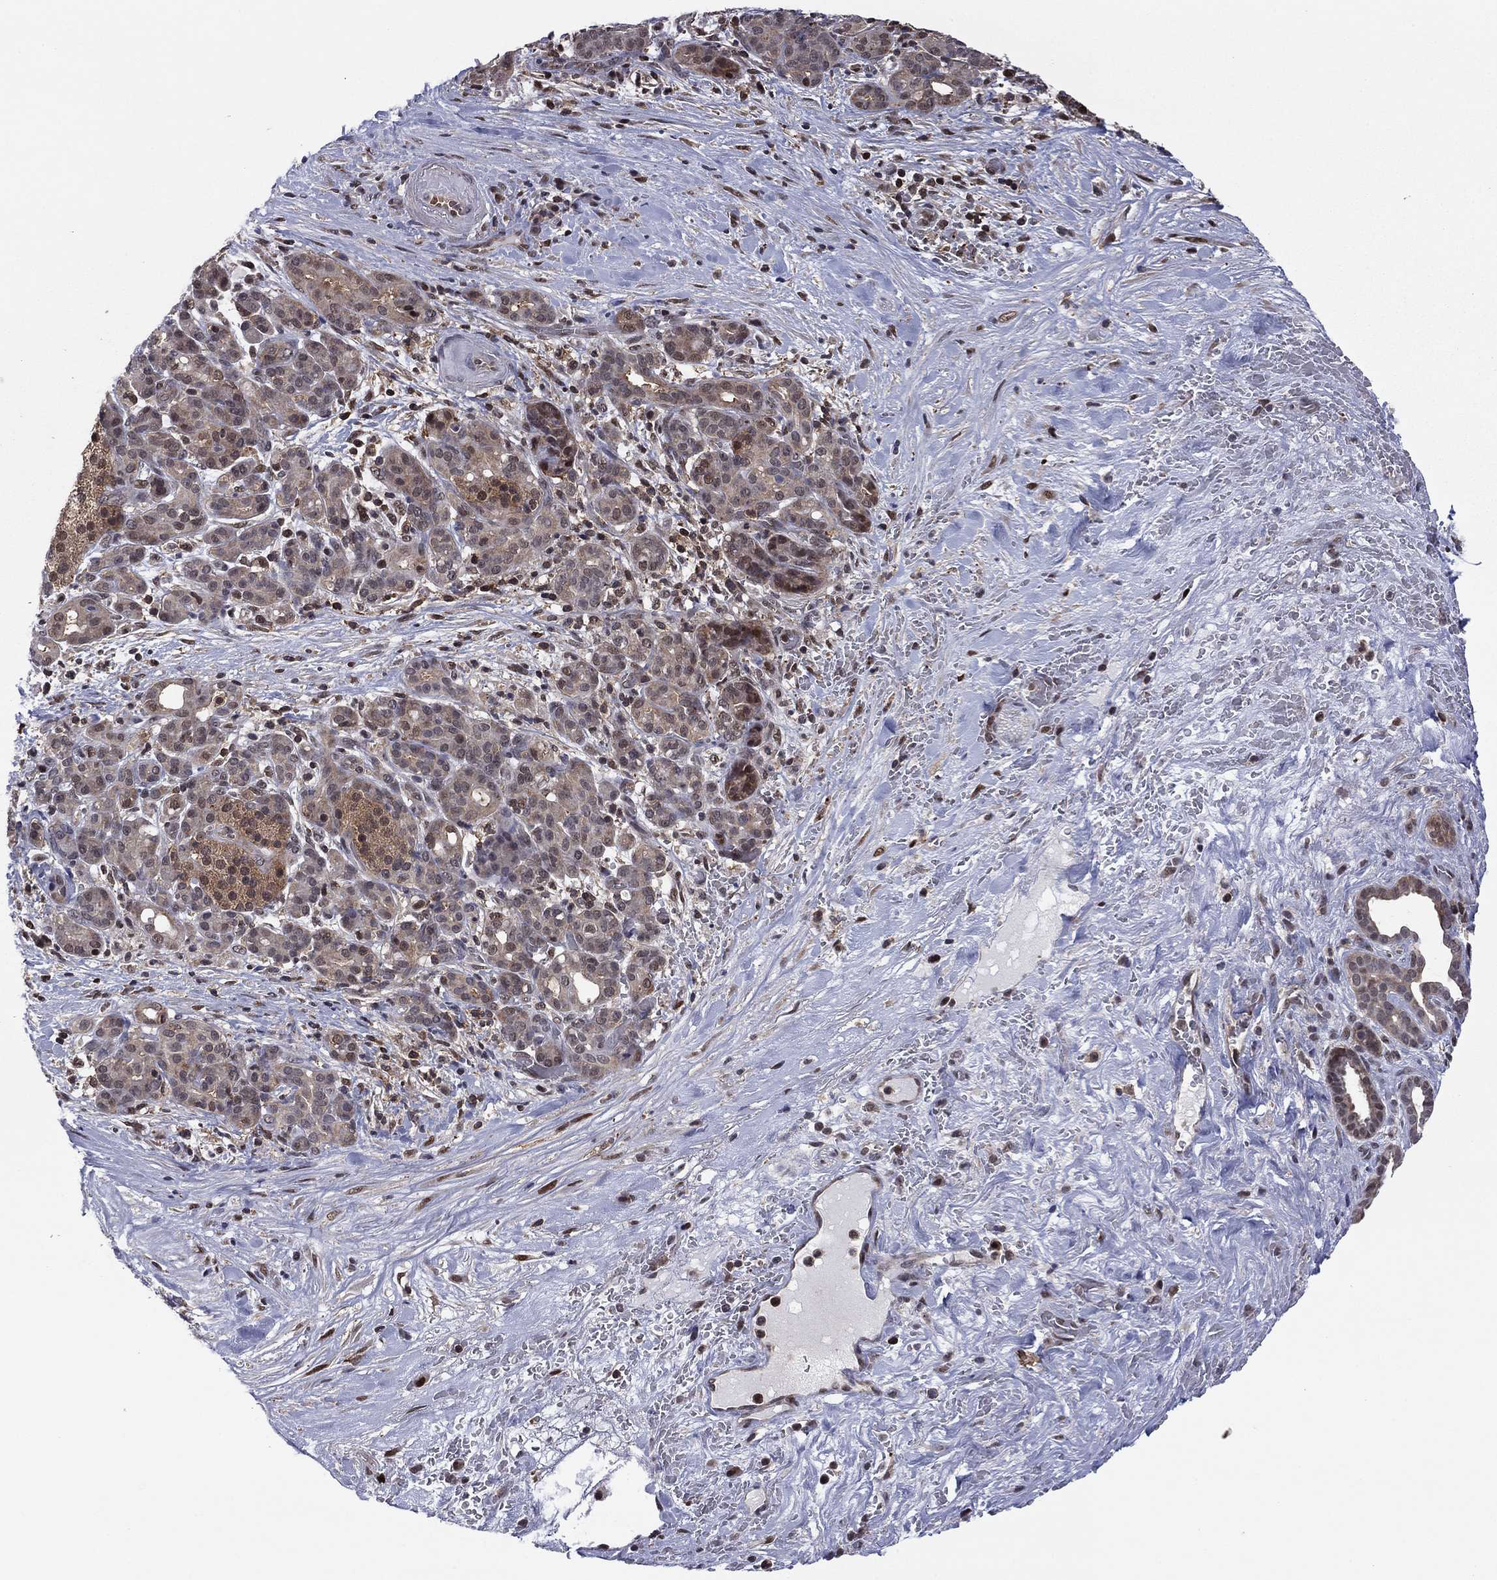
{"staining": {"intensity": "moderate", "quantity": "<25%", "location": "nuclear"}, "tissue": "pancreatic cancer", "cell_type": "Tumor cells", "image_type": "cancer", "snomed": [{"axis": "morphology", "description": "Adenocarcinoma, NOS"}, {"axis": "topography", "description": "Pancreas"}], "caption": "DAB (3,3'-diaminobenzidine) immunohistochemical staining of adenocarcinoma (pancreatic) exhibits moderate nuclear protein staining in about <25% of tumor cells.", "gene": "PSMD2", "patient": {"sex": "male", "age": 44}}